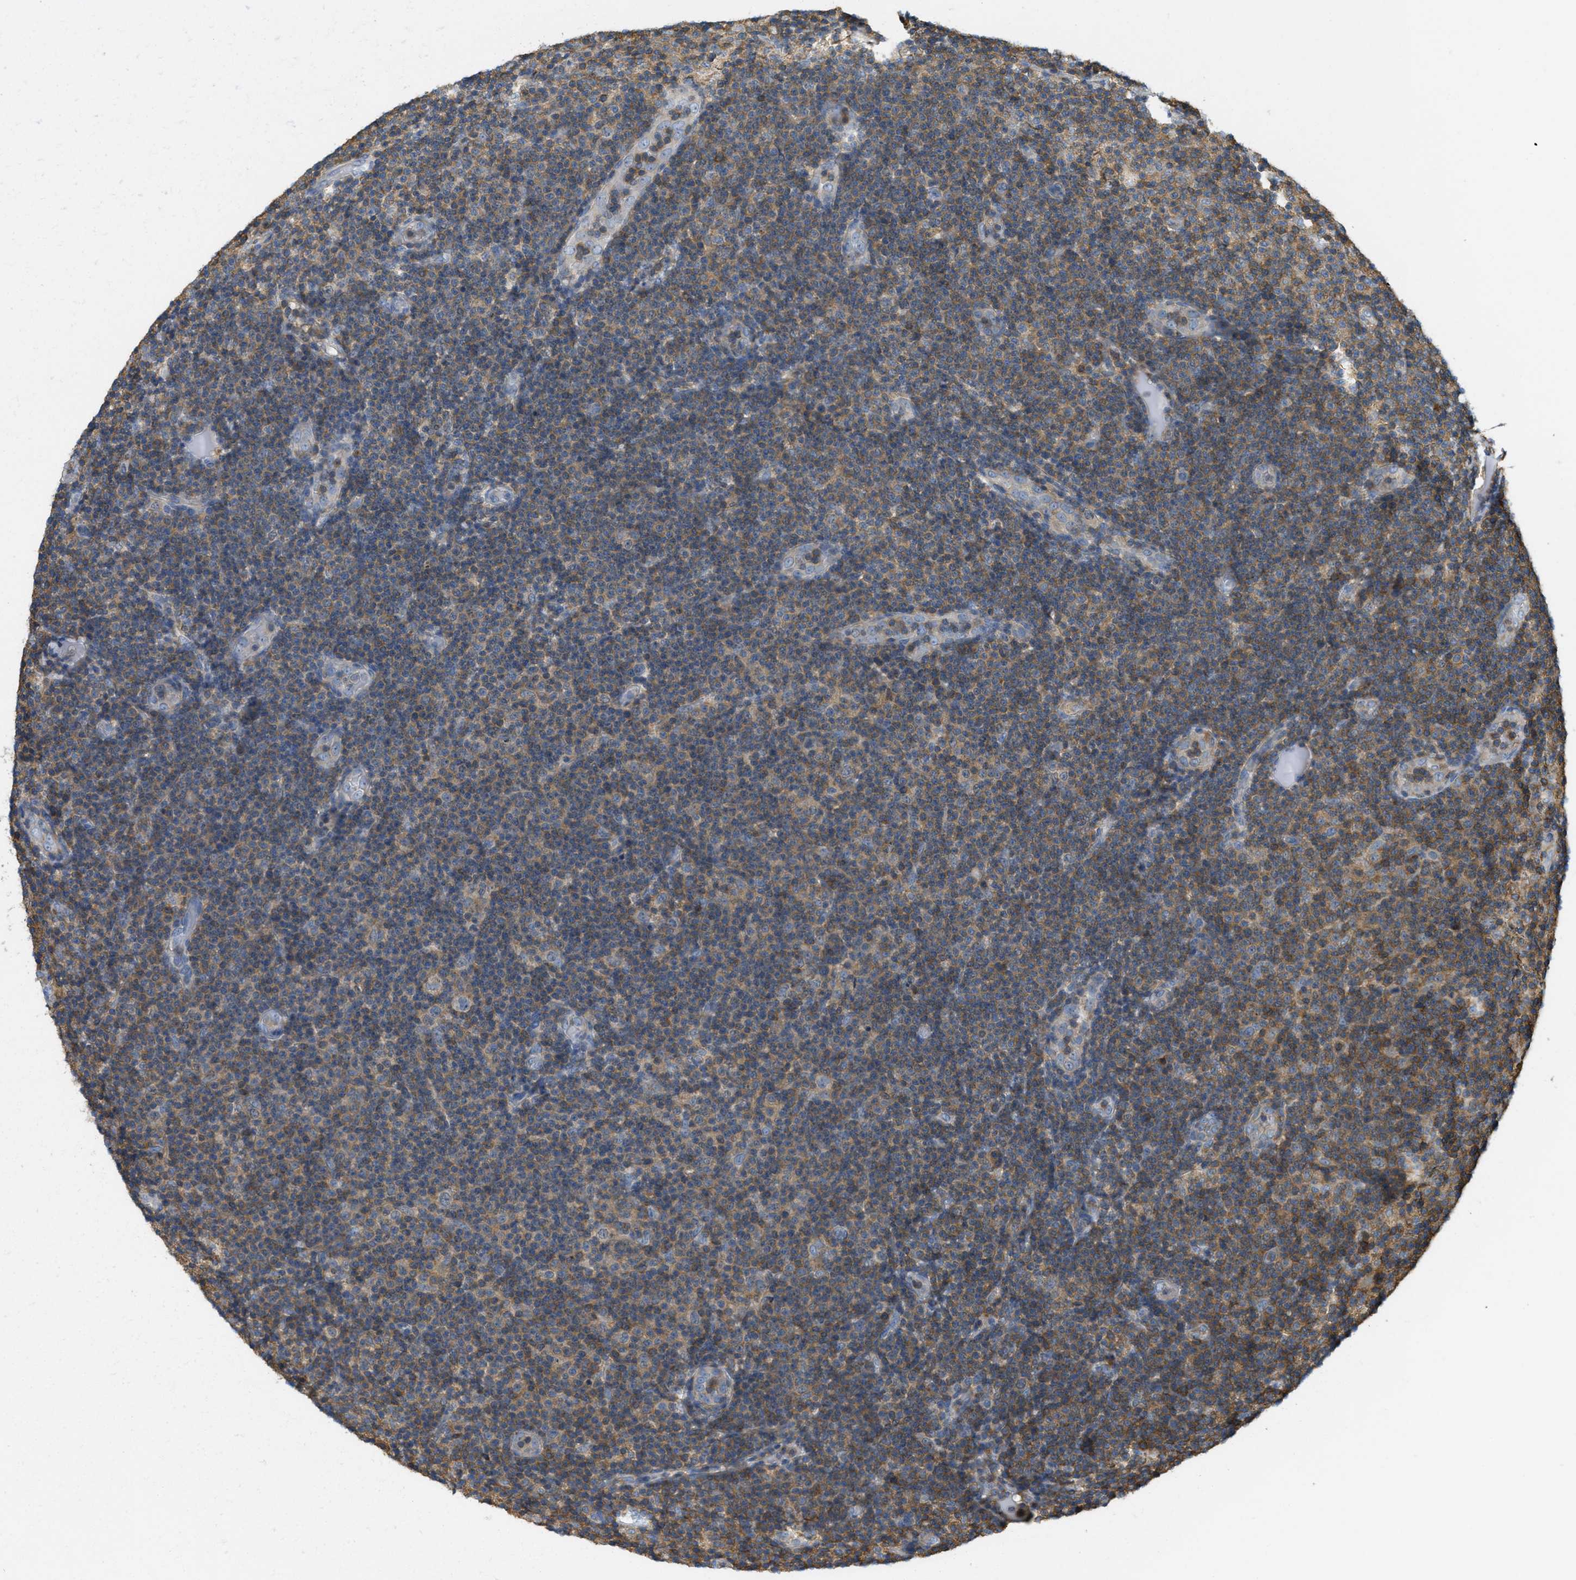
{"staining": {"intensity": "moderate", "quantity": "<25%", "location": "cytoplasmic/membranous"}, "tissue": "lymphoma", "cell_type": "Tumor cells", "image_type": "cancer", "snomed": [{"axis": "morphology", "description": "Malignant lymphoma, non-Hodgkin's type, Low grade"}, {"axis": "topography", "description": "Lymph node"}], "caption": "Brown immunohistochemical staining in human malignant lymphoma, non-Hodgkin's type (low-grade) shows moderate cytoplasmic/membranous staining in about <25% of tumor cells.", "gene": "GRIK2", "patient": {"sex": "male", "age": 83}}